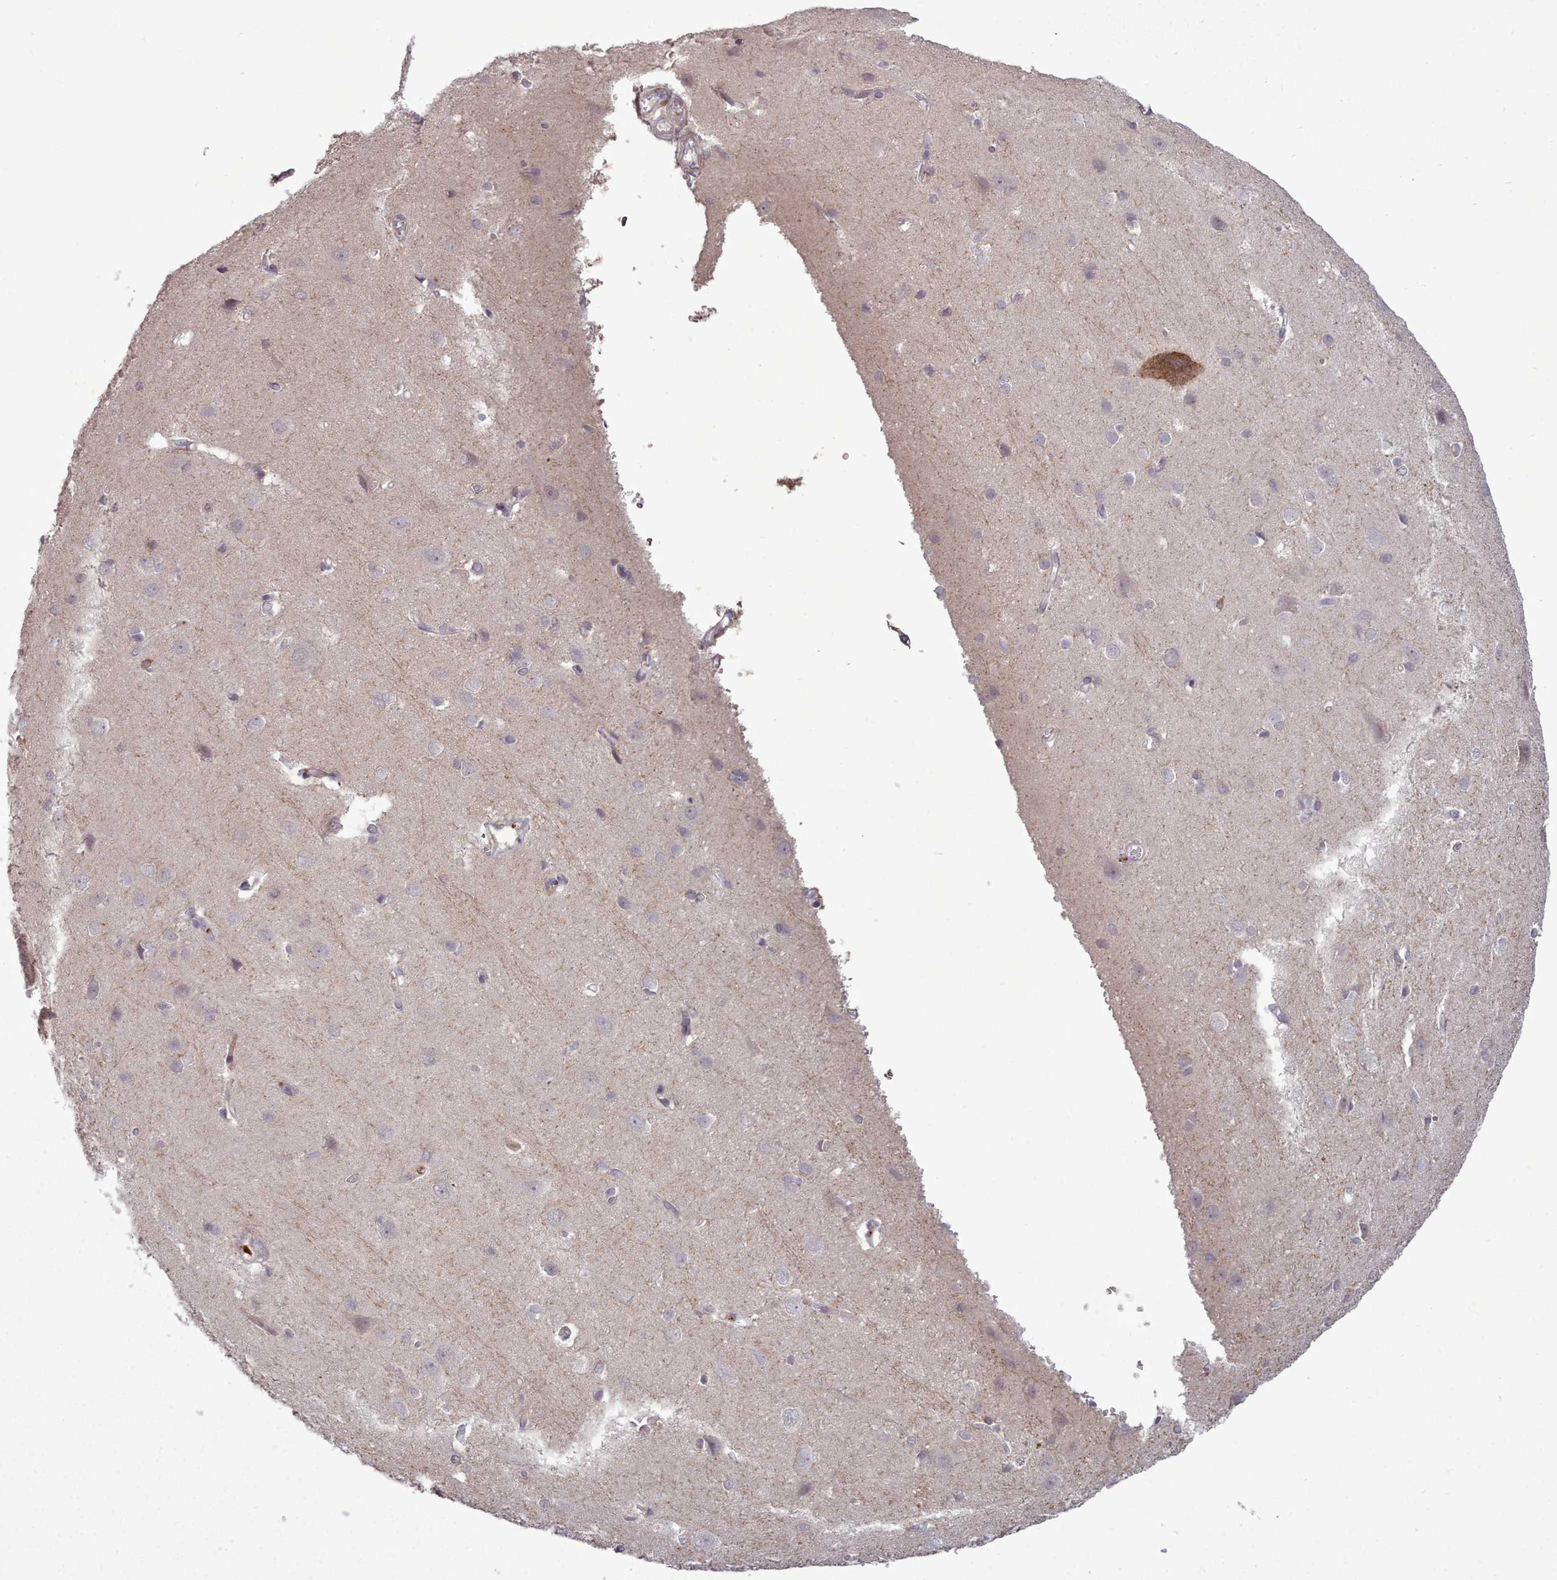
{"staining": {"intensity": "negative", "quantity": "none", "location": "none"}, "tissue": "cerebral cortex", "cell_type": "Endothelial cells", "image_type": "normal", "snomed": [{"axis": "morphology", "description": "Normal tissue, NOS"}, {"axis": "topography", "description": "Cerebral cortex"}], "caption": "Micrograph shows no significant protein staining in endothelial cells of benign cerebral cortex.", "gene": "LEFTY1", "patient": {"sex": "male", "age": 37}}